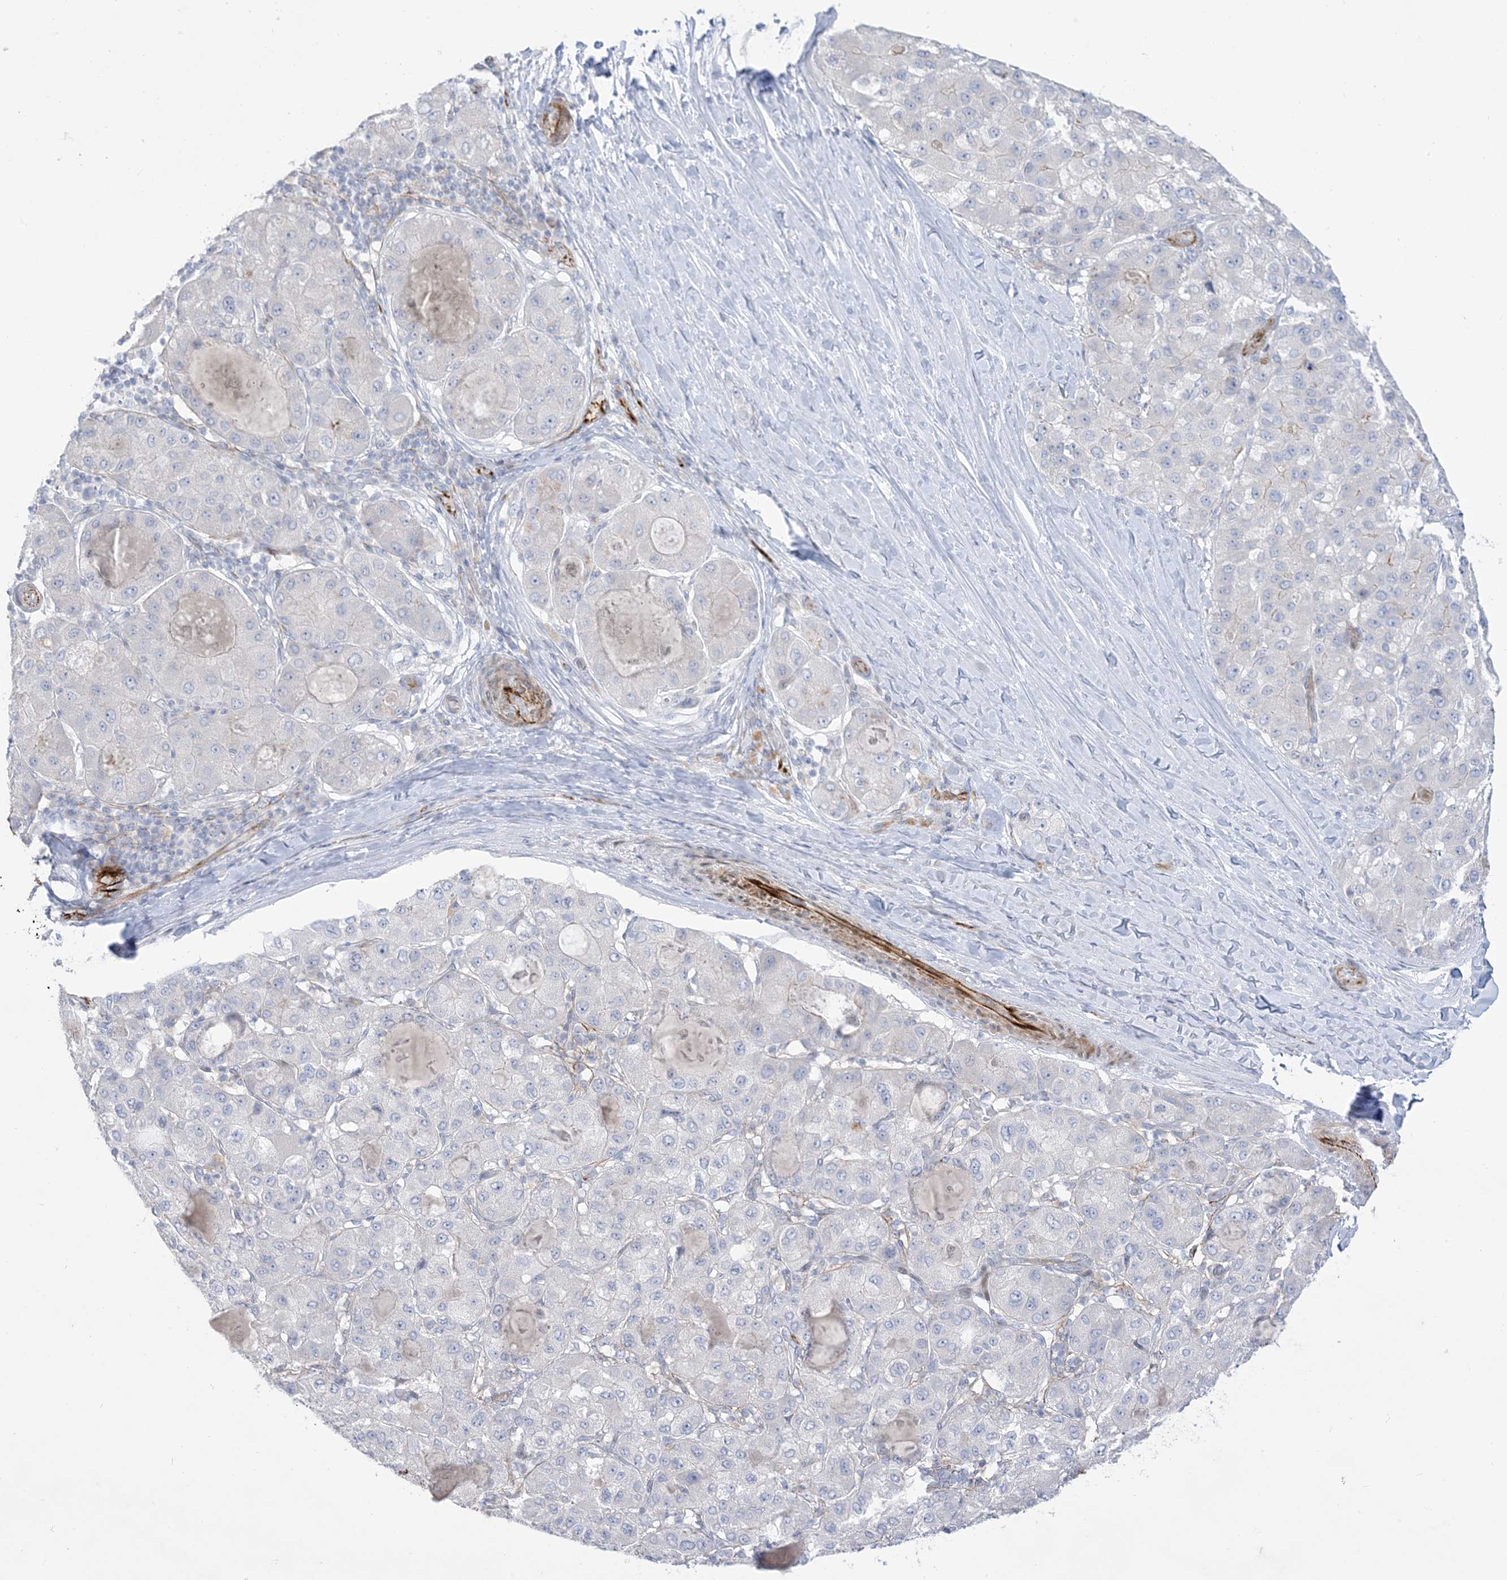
{"staining": {"intensity": "negative", "quantity": "none", "location": "none"}, "tissue": "liver cancer", "cell_type": "Tumor cells", "image_type": "cancer", "snomed": [{"axis": "morphology", "description": "Carcinoma, Hepatocellular, NOS"}, {"axis": "topography", "description": "Liver"}], "caption": "High magnification brightfield microscopy of liver cancer stained with DAB (brown) and counterstained with hematoxylin (blue): tumor cells show no significant staining. (DAB (3,3'-diaminobenzidine) immunohistochemistry visualized using brightfield microscopy, high magnification).", "gene": "B3GNT7", "patient": {"sex": "male", "age": 80}}